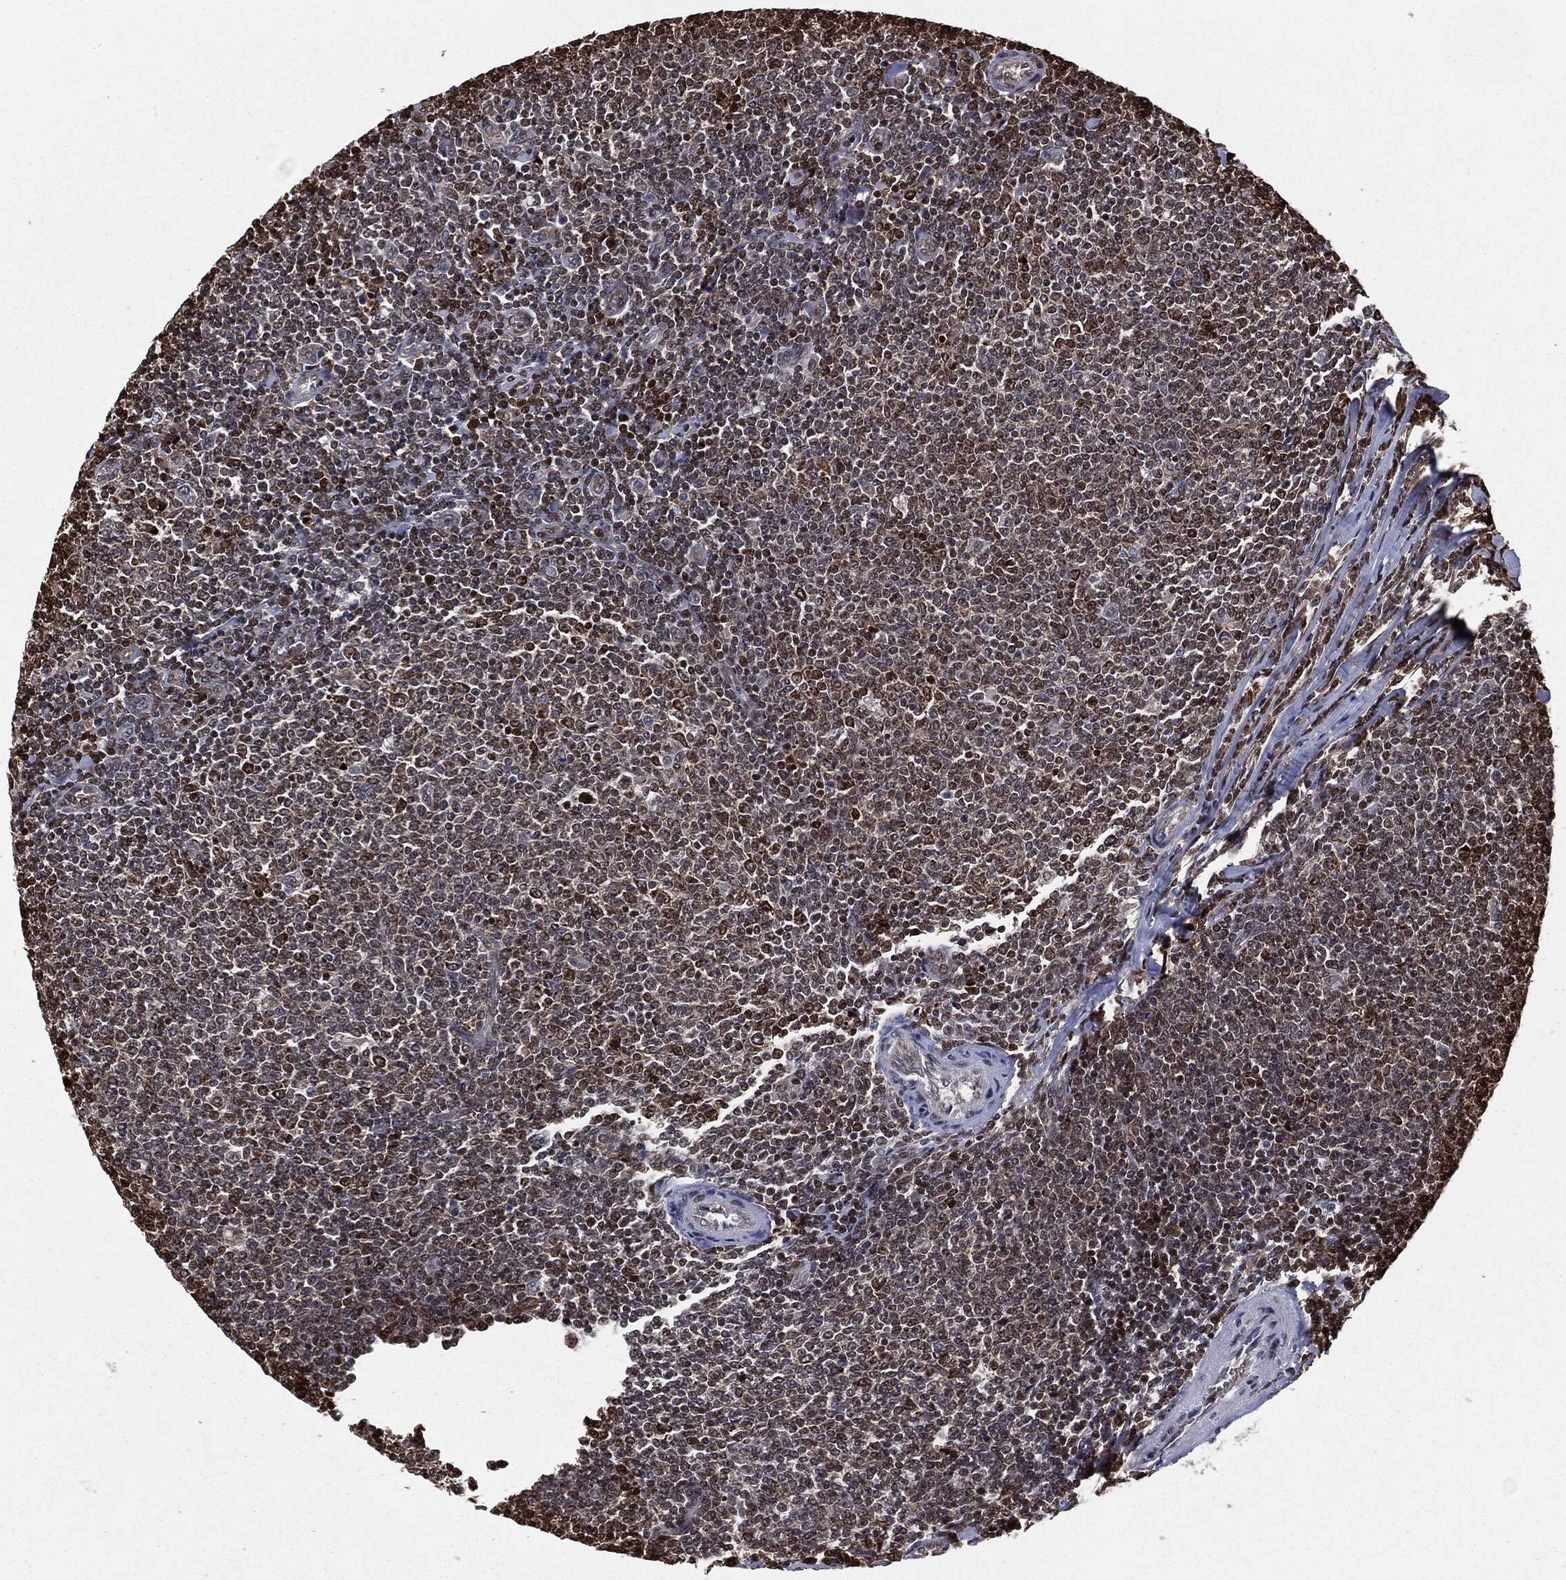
{"staining": {"intensity": "moderate", "quantity": ">75%", "location": "nuclear"}, "tissue": "lymphoma", "cell_type": "Tumor cells", "image_type": "cancer", "snomed": [{"axis": "morphology", "description": "Malignant lymphoma, non-Hodgkin's type, Low grade"}, {"axis": "topography", "description": "Lymph node"}], "caption": "Tumor cells show medium levels of moderate nuclear expression in approximately >75% of cells in lymphoma.", "gene": "CHCHD2", "patient": {"sex": "male", "age": 52}}